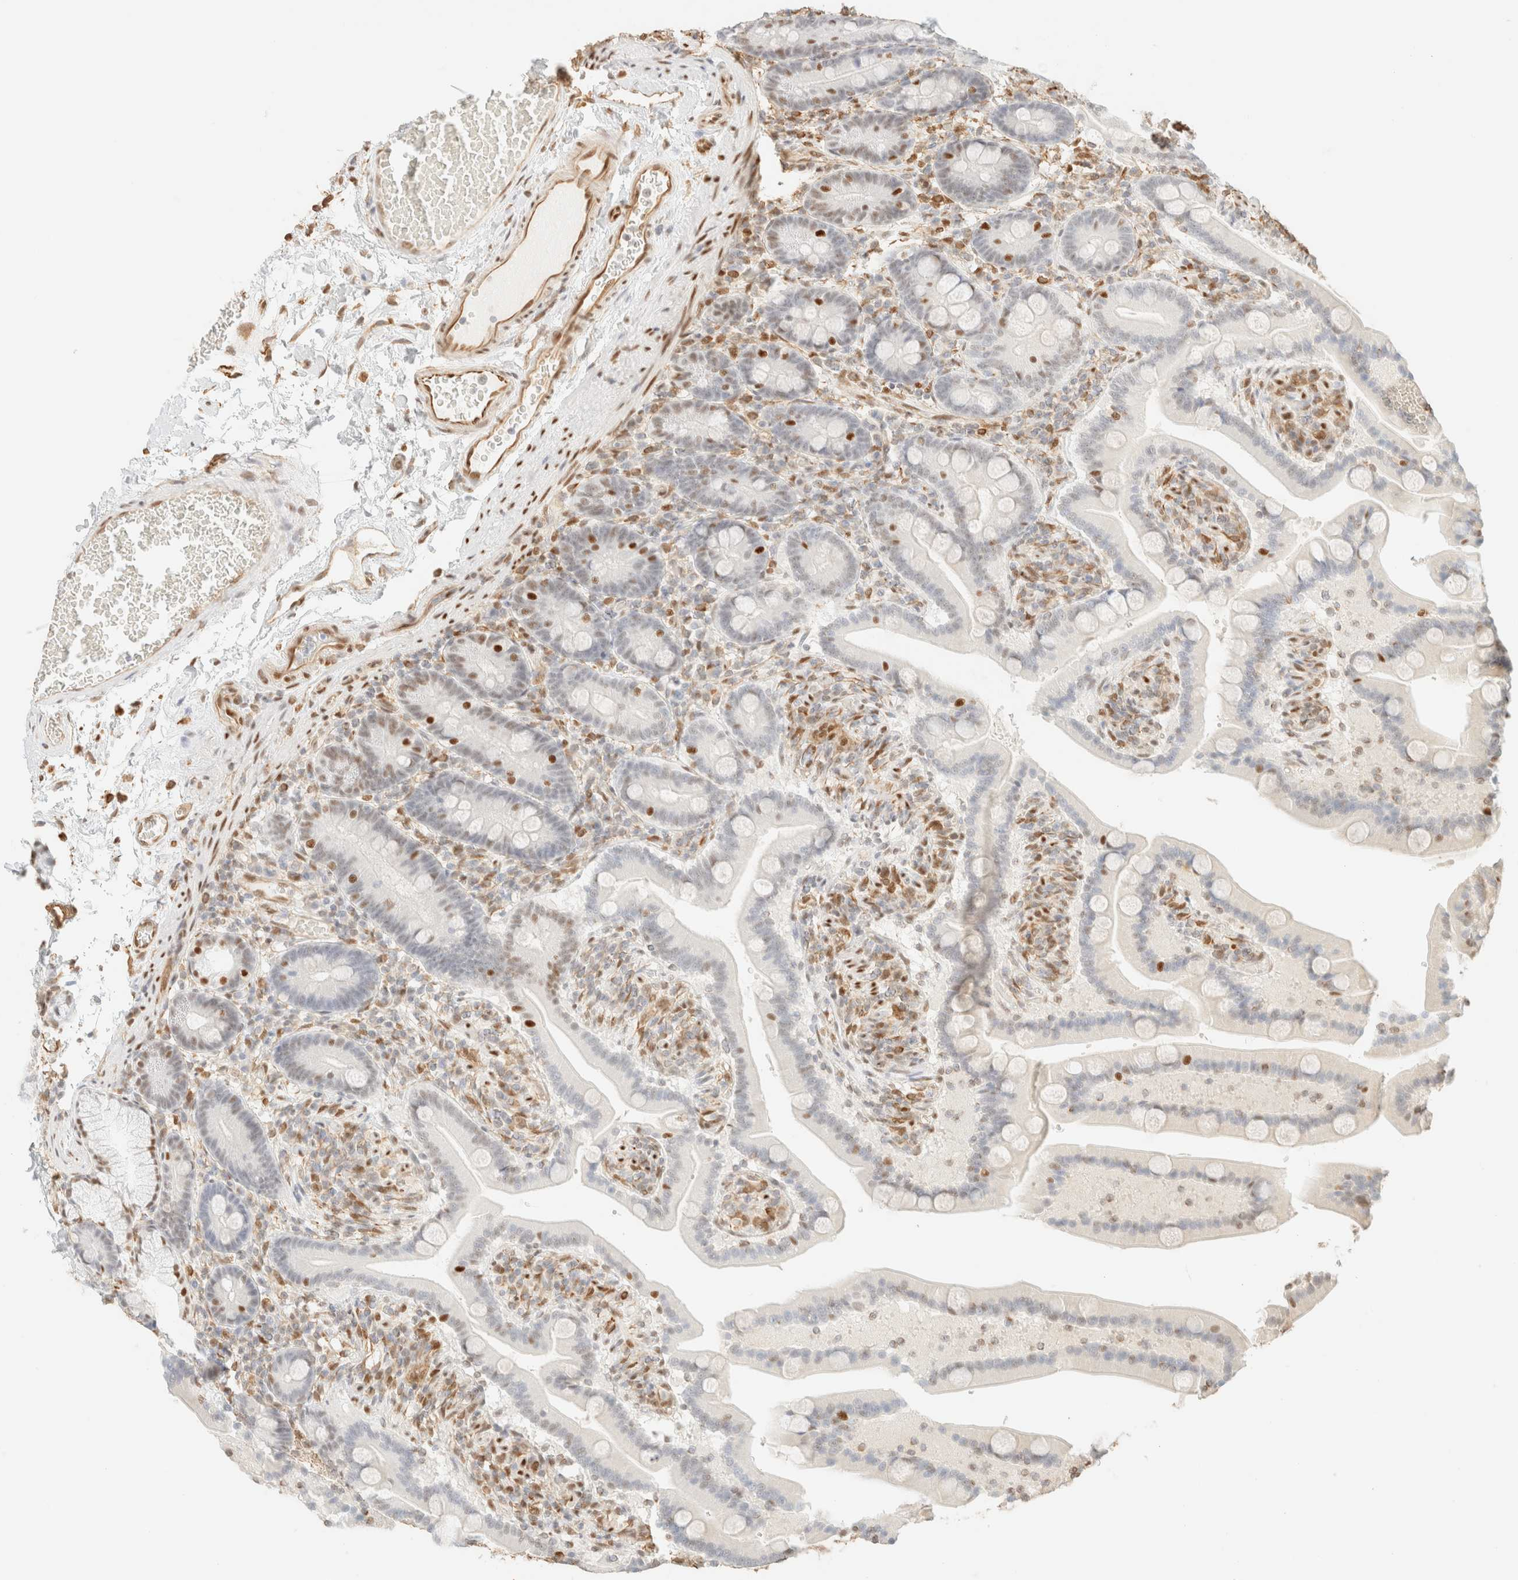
{"staining": {"intensity": "negative", "quantity": "none", "location": "none"}, "tissue": "duodenum", "cell_type": "Glandular cells", "image_type": "normal", "snomed": [{"axis": "morphology", "description": "Normal tissue, NOS"}, {"axis": "topography", "description": "Duodenum"}], "caption": "Immunohistochemistry (IHC) micrograph of normal duodenum stained for a protein (brown), which exhibits no expression in glandular cells. (Immunohistochemistry (IHC), brightfield microscopy, high magnification).", "gene": "ZSCAN18", "patient": {"sex": "male", "age": 54}}